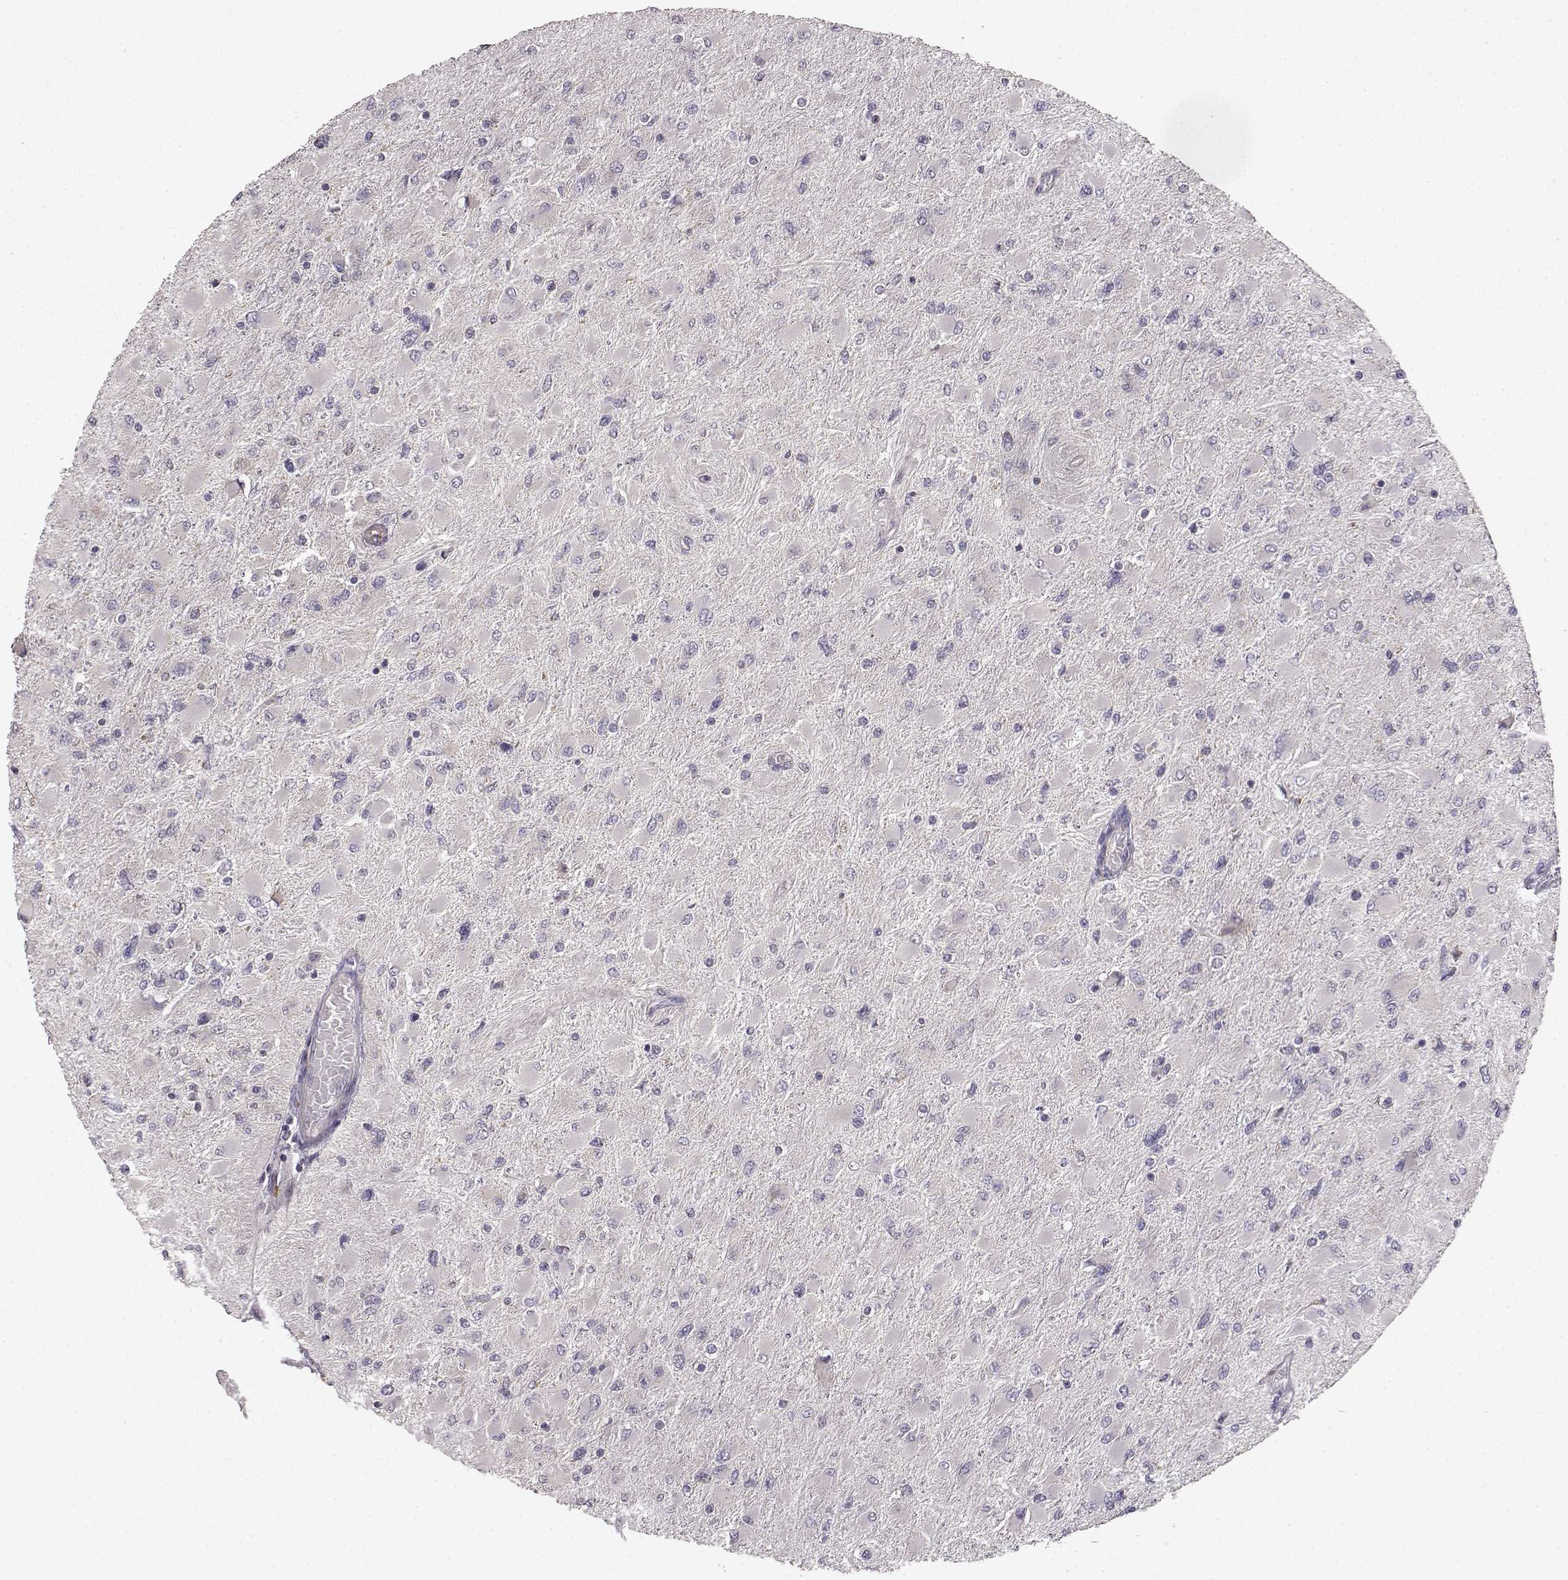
{"staining": {"intensity": "negative", "quantity": "none", "location": "none"}, "tissue": "glioma", "cell_type": "Tumor cells", "image_type": "cancer", "snomed": [{"axis": "morphology", "description": "Glioma, malignant, High grade"}, {"axis": "topography", "description": "Cerebral cortex"}], "caption": "Immunohistochemistry (IHC) of glioma exhibits no positivity in tumor cells. Nuclei are stained in blue.", "gene": "BACH2", "patient": {"sex": "female", "age": 36}}